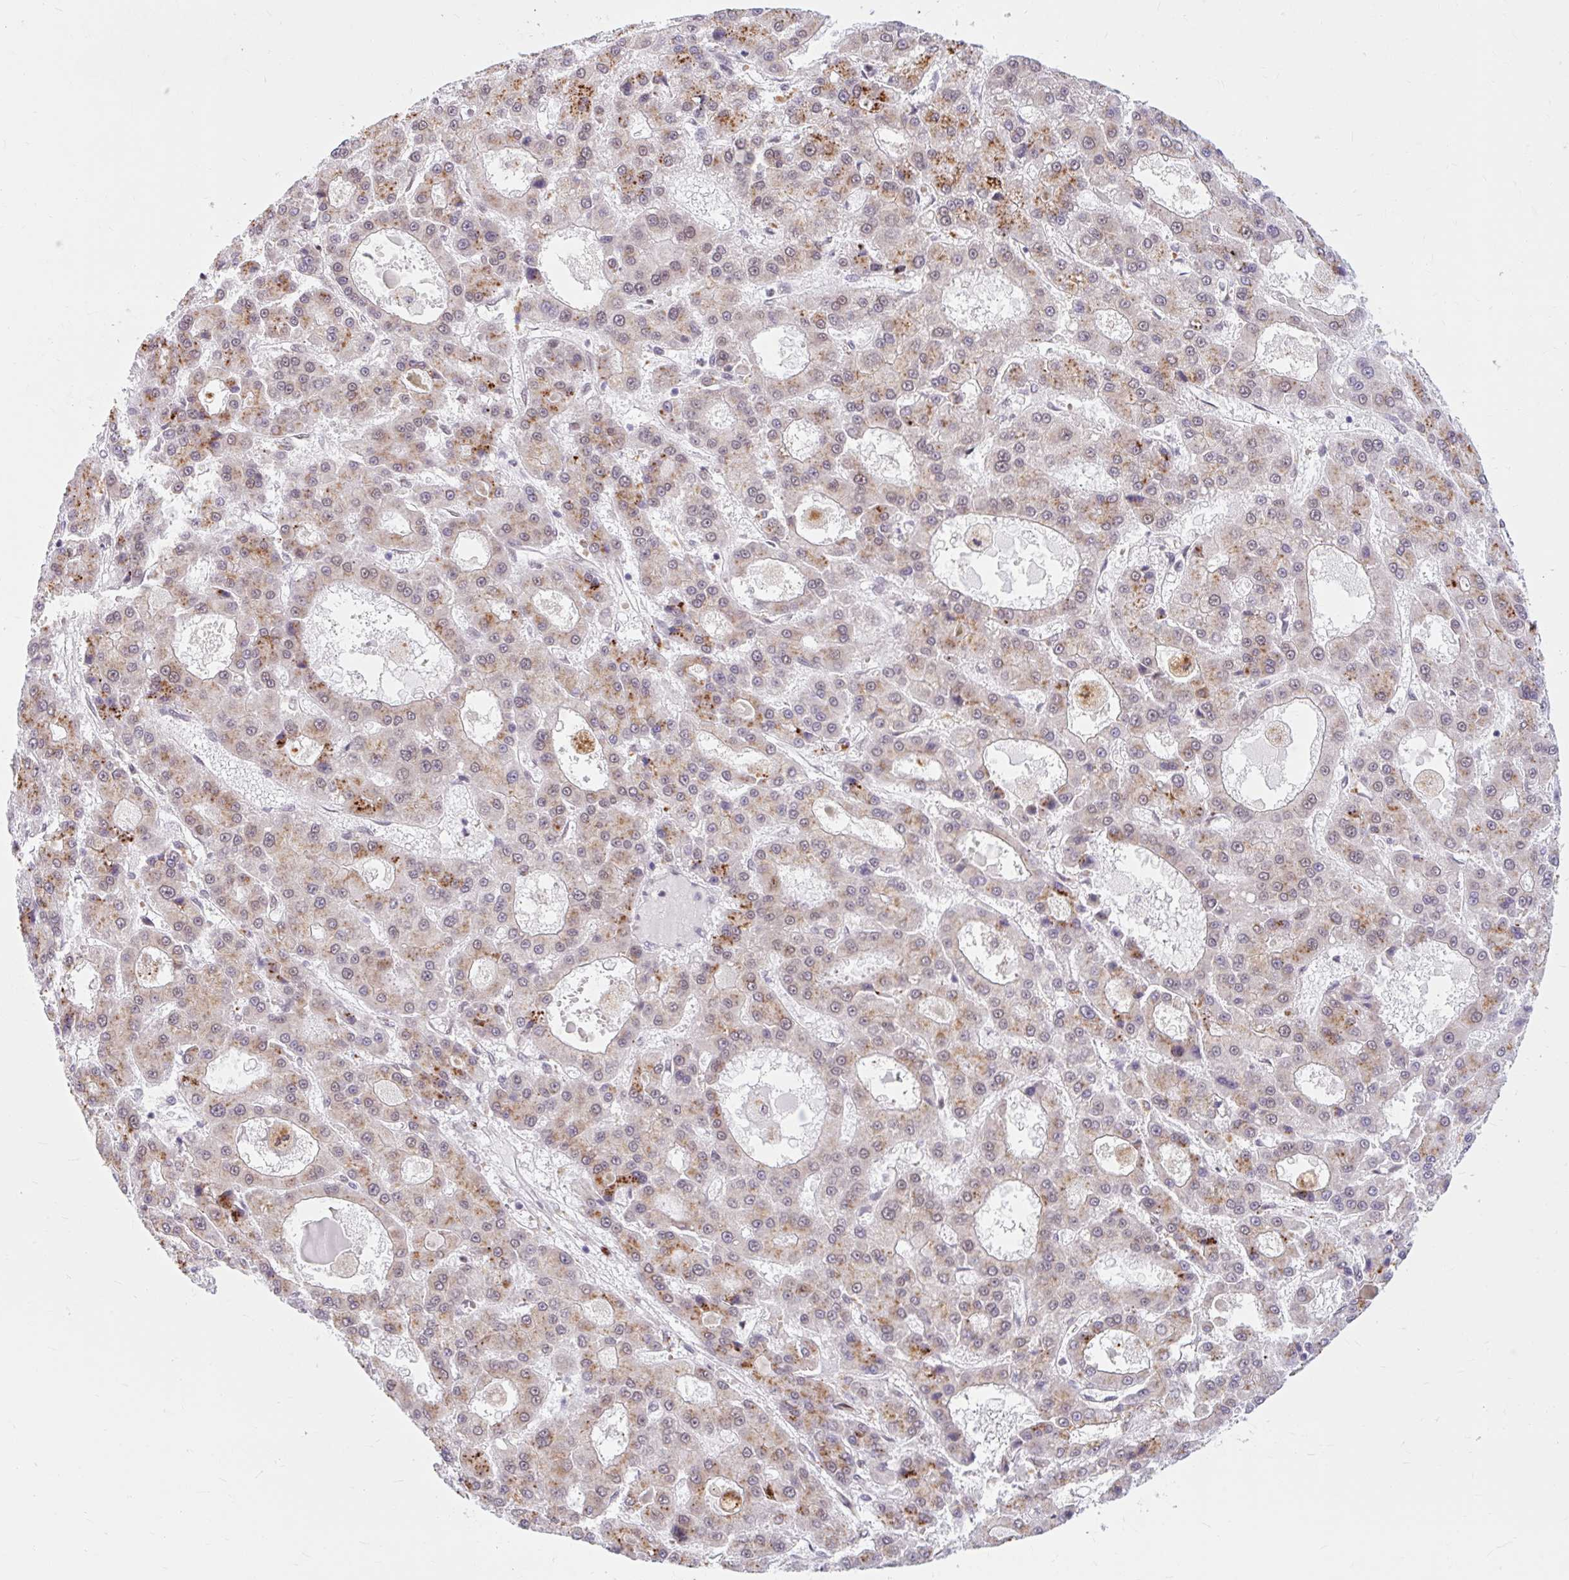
{"staining": {"intensity": "moderate", "quantity": ">75%", "location": "cytoplasmic/membranous"}, "tissue": "liver cancer", "cell_type": "Tumor cells", "image_type": "cancer", "snomed": [{"axis": "morphology", "description": "Carcinoma, Hepatocellular, NOS"}, {"axis": "topography", "description": "Liver"}], "caption": "IHC of liver cancer demonstrates medium levels of moderate cytoplasmic/membranous expression in approximately >75% of tumor cells.", "gene": "SRSF10", "patient": {"sex": "male", "age": 70}}